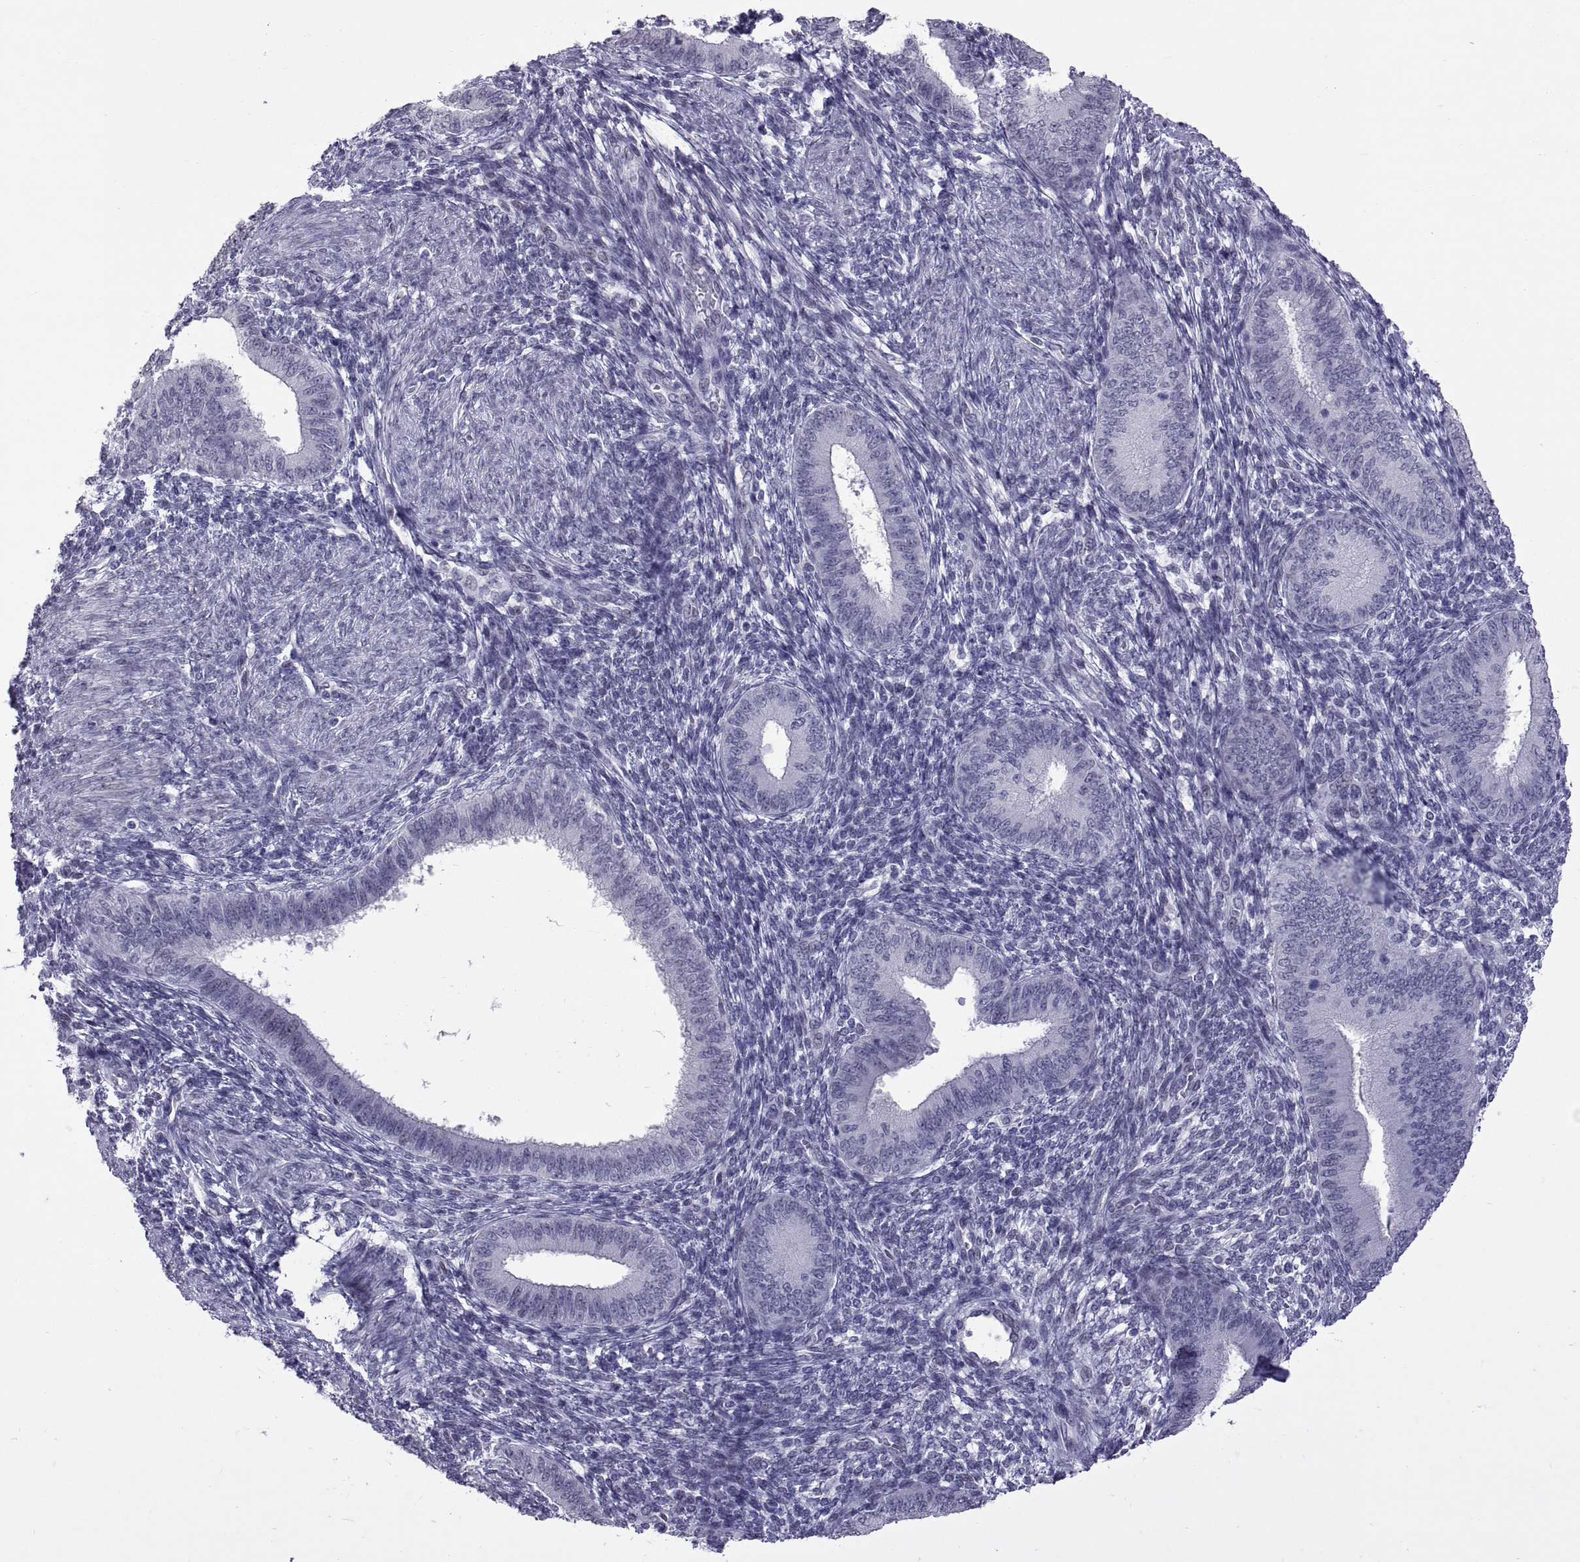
{"staining": {"intensity": "negative", "quantity": "none", "location": "none"}, "tissue": "endometrium", "cell_type": "Cells in endometrial stroma", "image_type": "normal", "snomed": [{"axis": "morphology", "description": "Normal tissue, NOS"}, {"axis": "topography", "description": "Endometrium"}], "caption": "This is a histopathology image of IHC staining of benign endometrium, which shows no staining in cells in endometrial stroma. (DAB immunohistochemistry with hematoxylin counter stain).", "gene": "KRT77", "patient": {"sex": "female", "age": 39}}